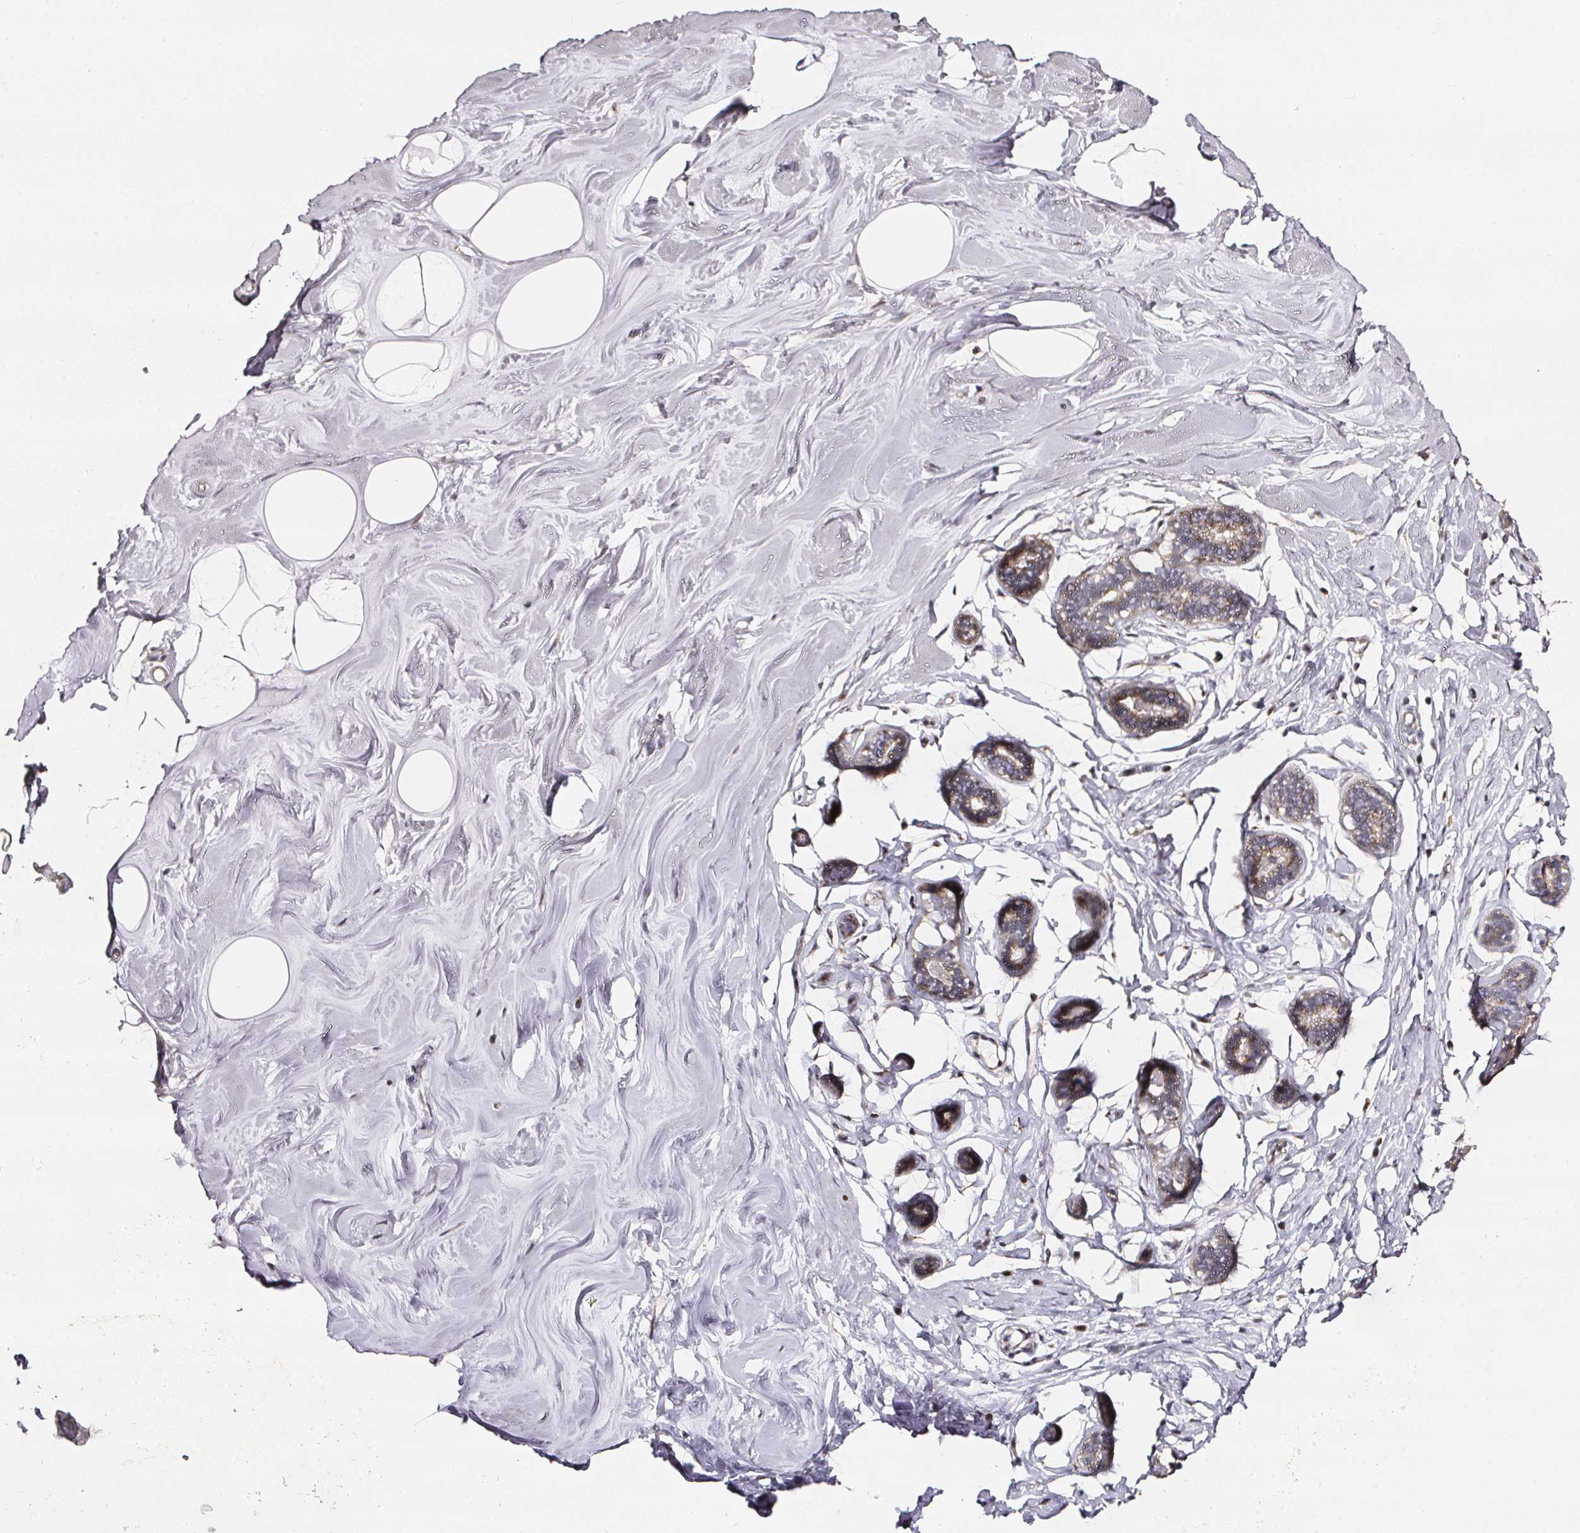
{"staining": {"intensity": "negative", "quantity": "none", "location": "none"}, "tissue": "breast", "cell_type": "Adipocytes", "image_type": "normal", "snomed": [{"axis": "morphology", "description": "Normal tissue, NOS"}, {"axis": "topography", "description": "Breast"}], "caption": "Immunohistochemical staining of unremarkable human breast exhibits no significant expression in adipocytes.", "gene": "NTRK1", "patient": {"sex": "female", "age": 25}}